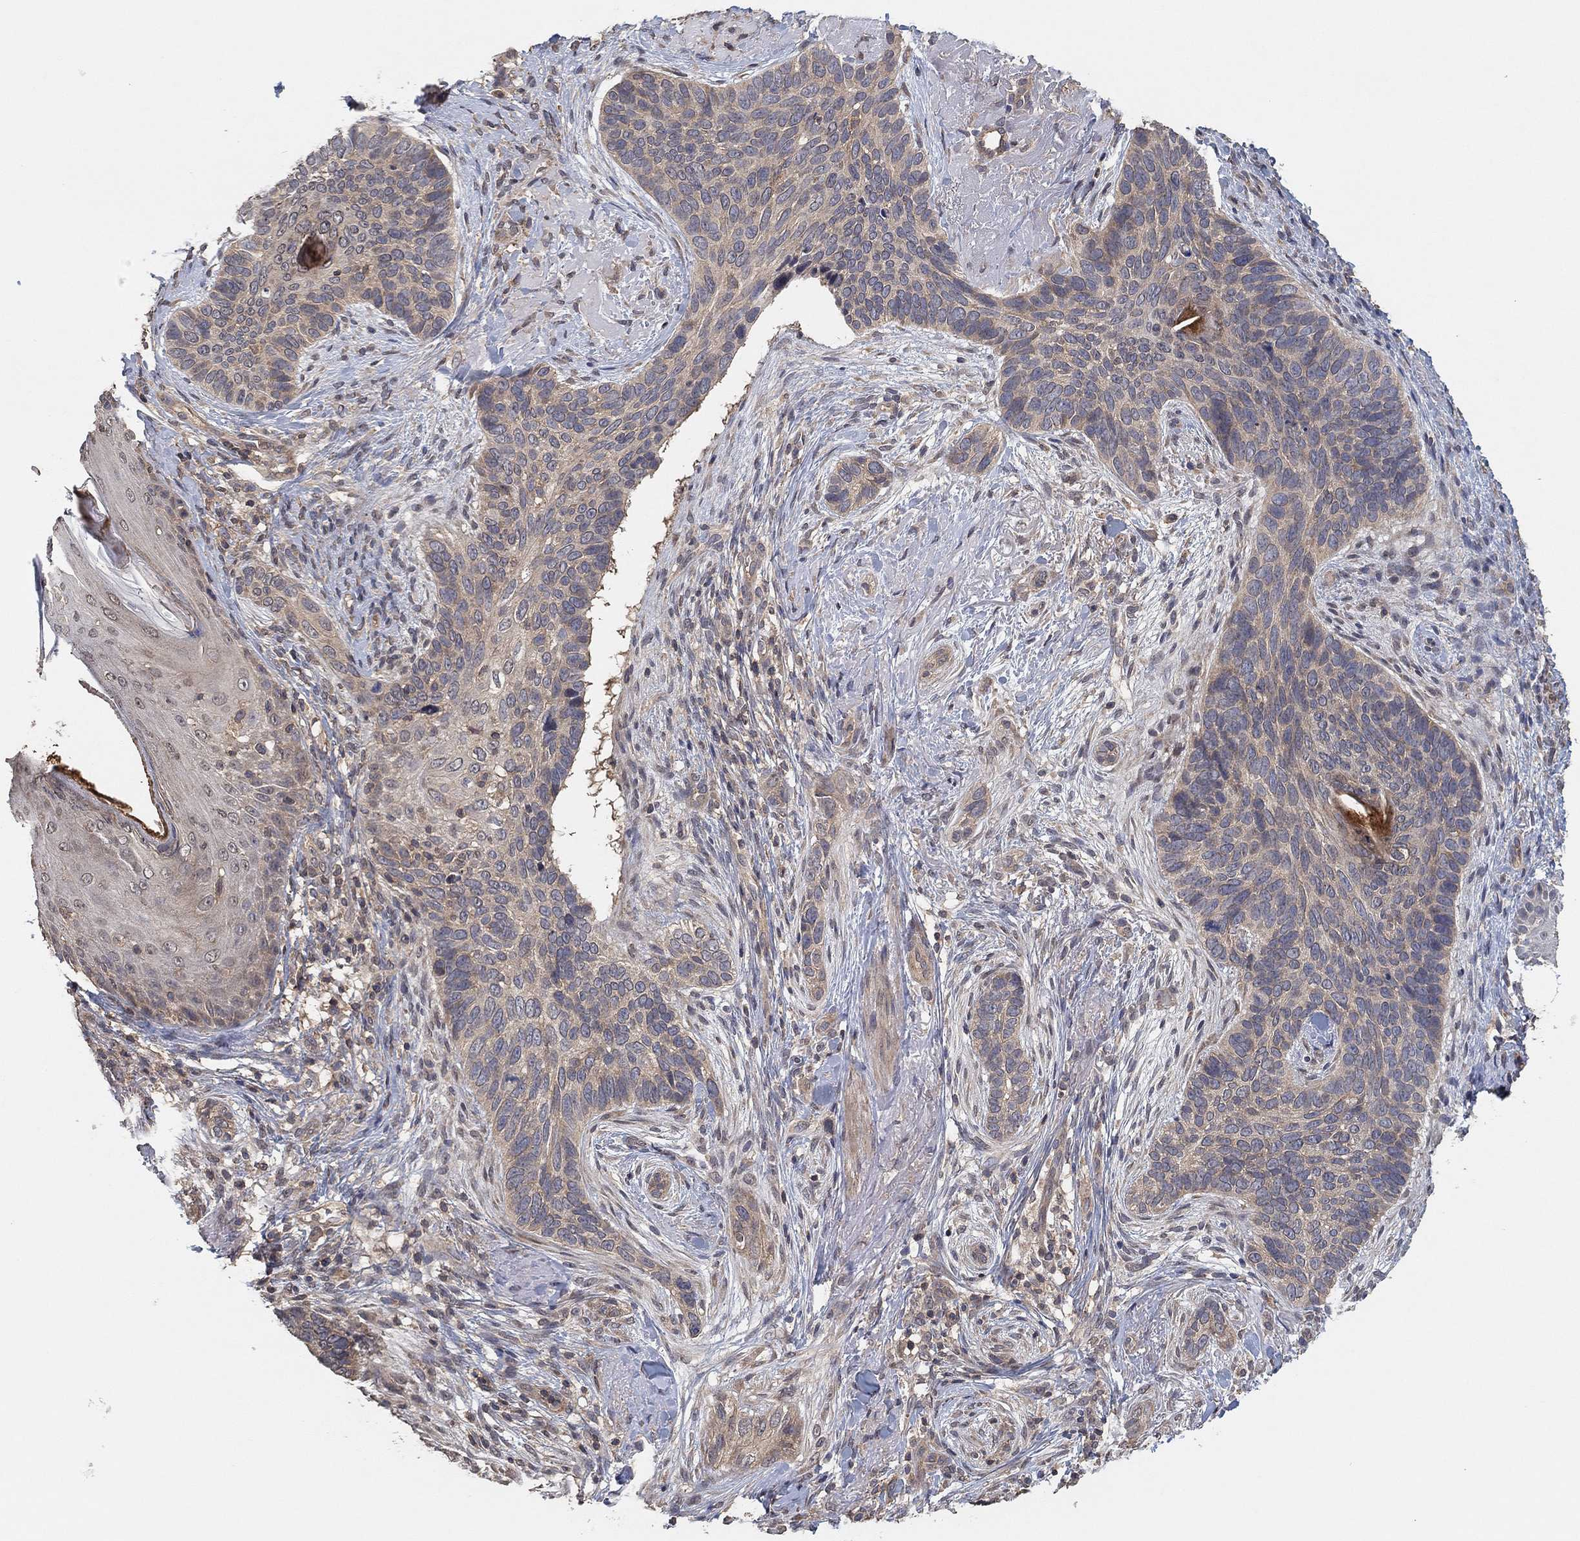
{"staining": {"intensity": "negative", "quantity": "none", "location": "none"}, "tissue": "skin cancer", "cell_type": "Tumor cells", "image_type": "cancer", "snomed": [{"axis": "morphology", "description": "Basal cell carcinoma"}, {"axis": "topography", "description": "Skin"}], "caption": "A histopathology image of human skin cancer (basal cell carcinoma) is negative for staining in tumor cells.", "gene": "CCDC43", "patient": {"sex": "male", "age": 91}}